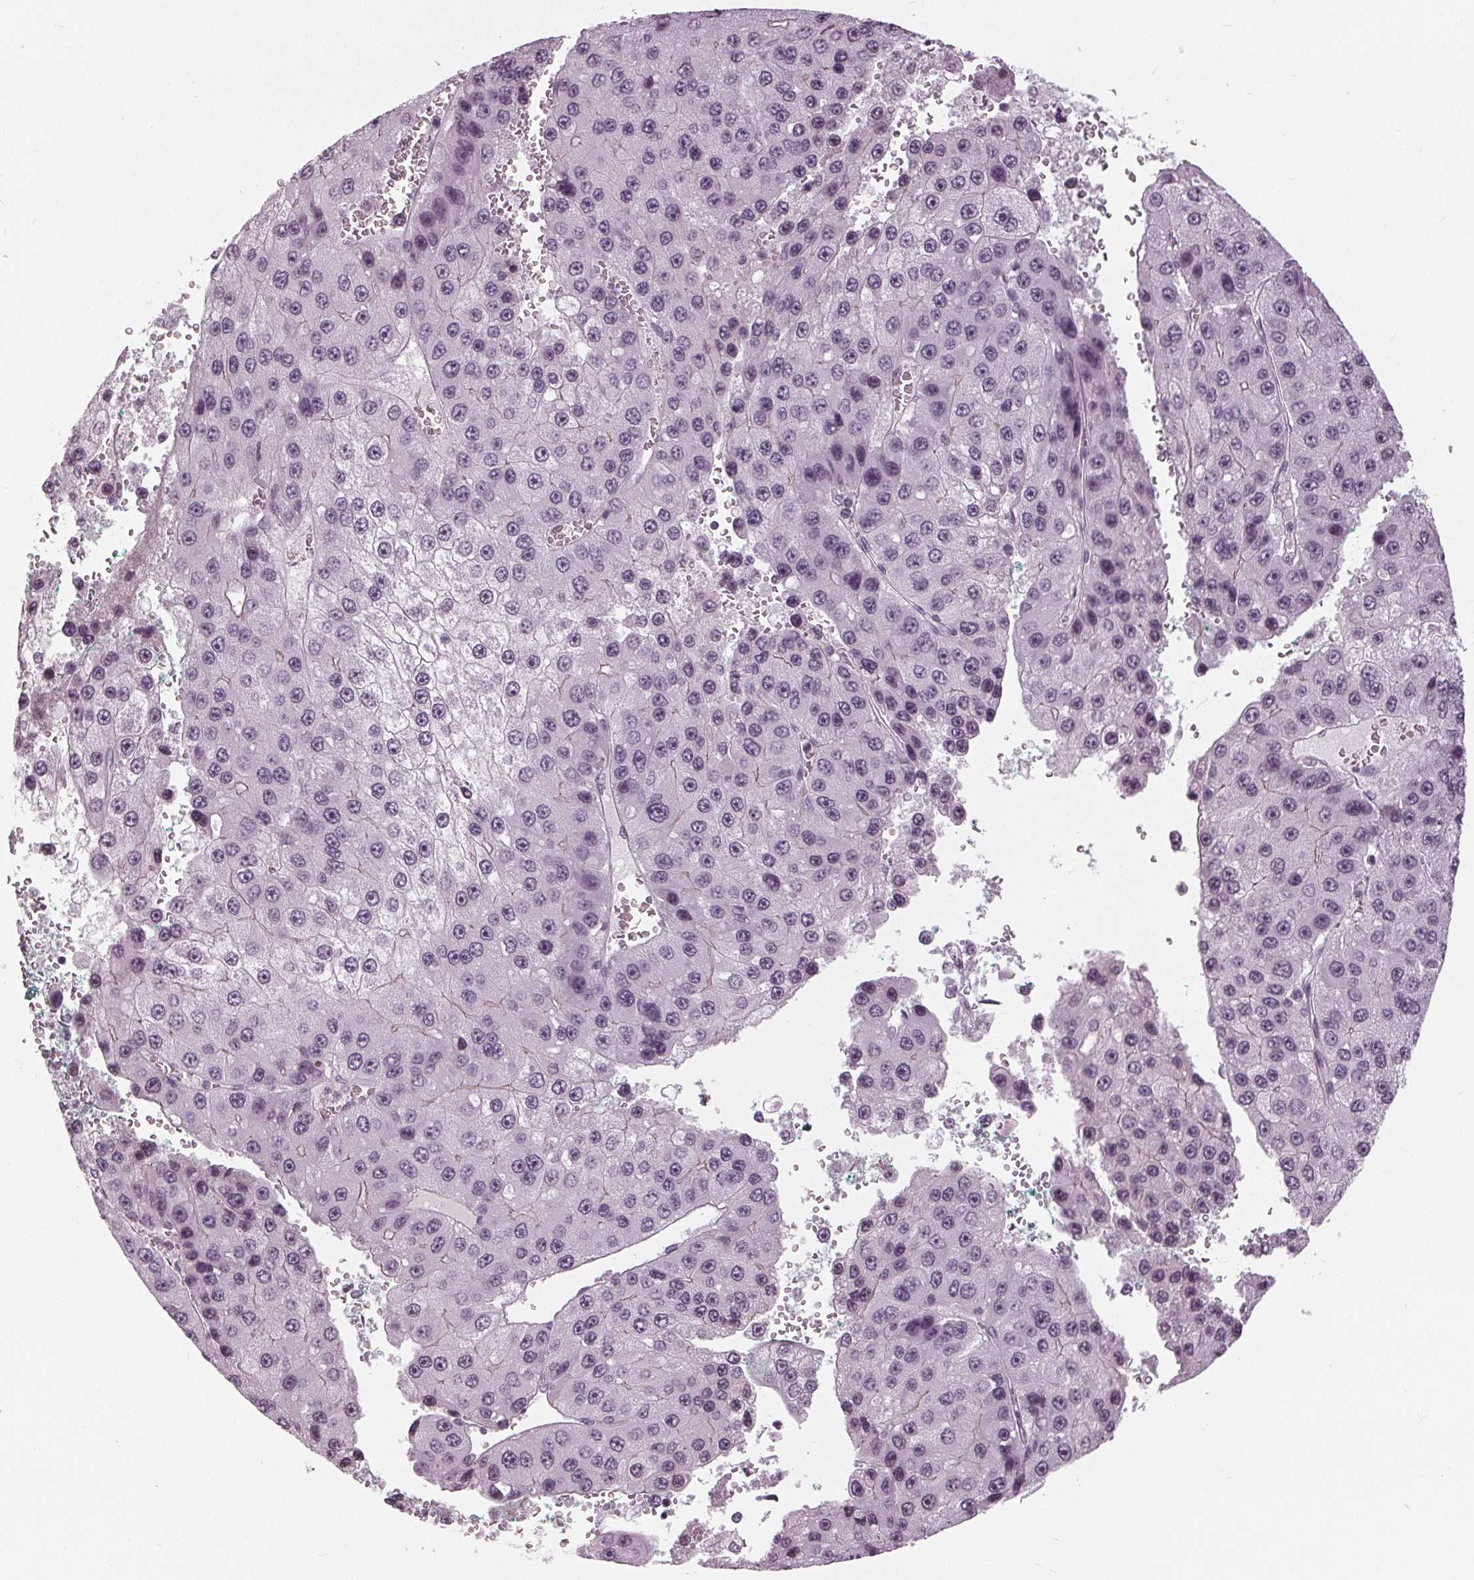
{"staining": {"intensity": "weak", "quantity": "<25%", "location": "nuclear"}, "tissue": "liver cancer", "cell_type": "Tumor cells", "image_type": "cancer", "snomed": [{"axis": "morphology", "description": "Carcinoma, Hepatocellular, NOS"}, {"axis": "topography", "description": "Liver"}], "caption": "This is an IHC micrograph of human liver hepatocellular carcinoma. There is no staining in tumor cells.", "gene": "SLC9A4", "patient": {"sex": "female", "age": 73}}